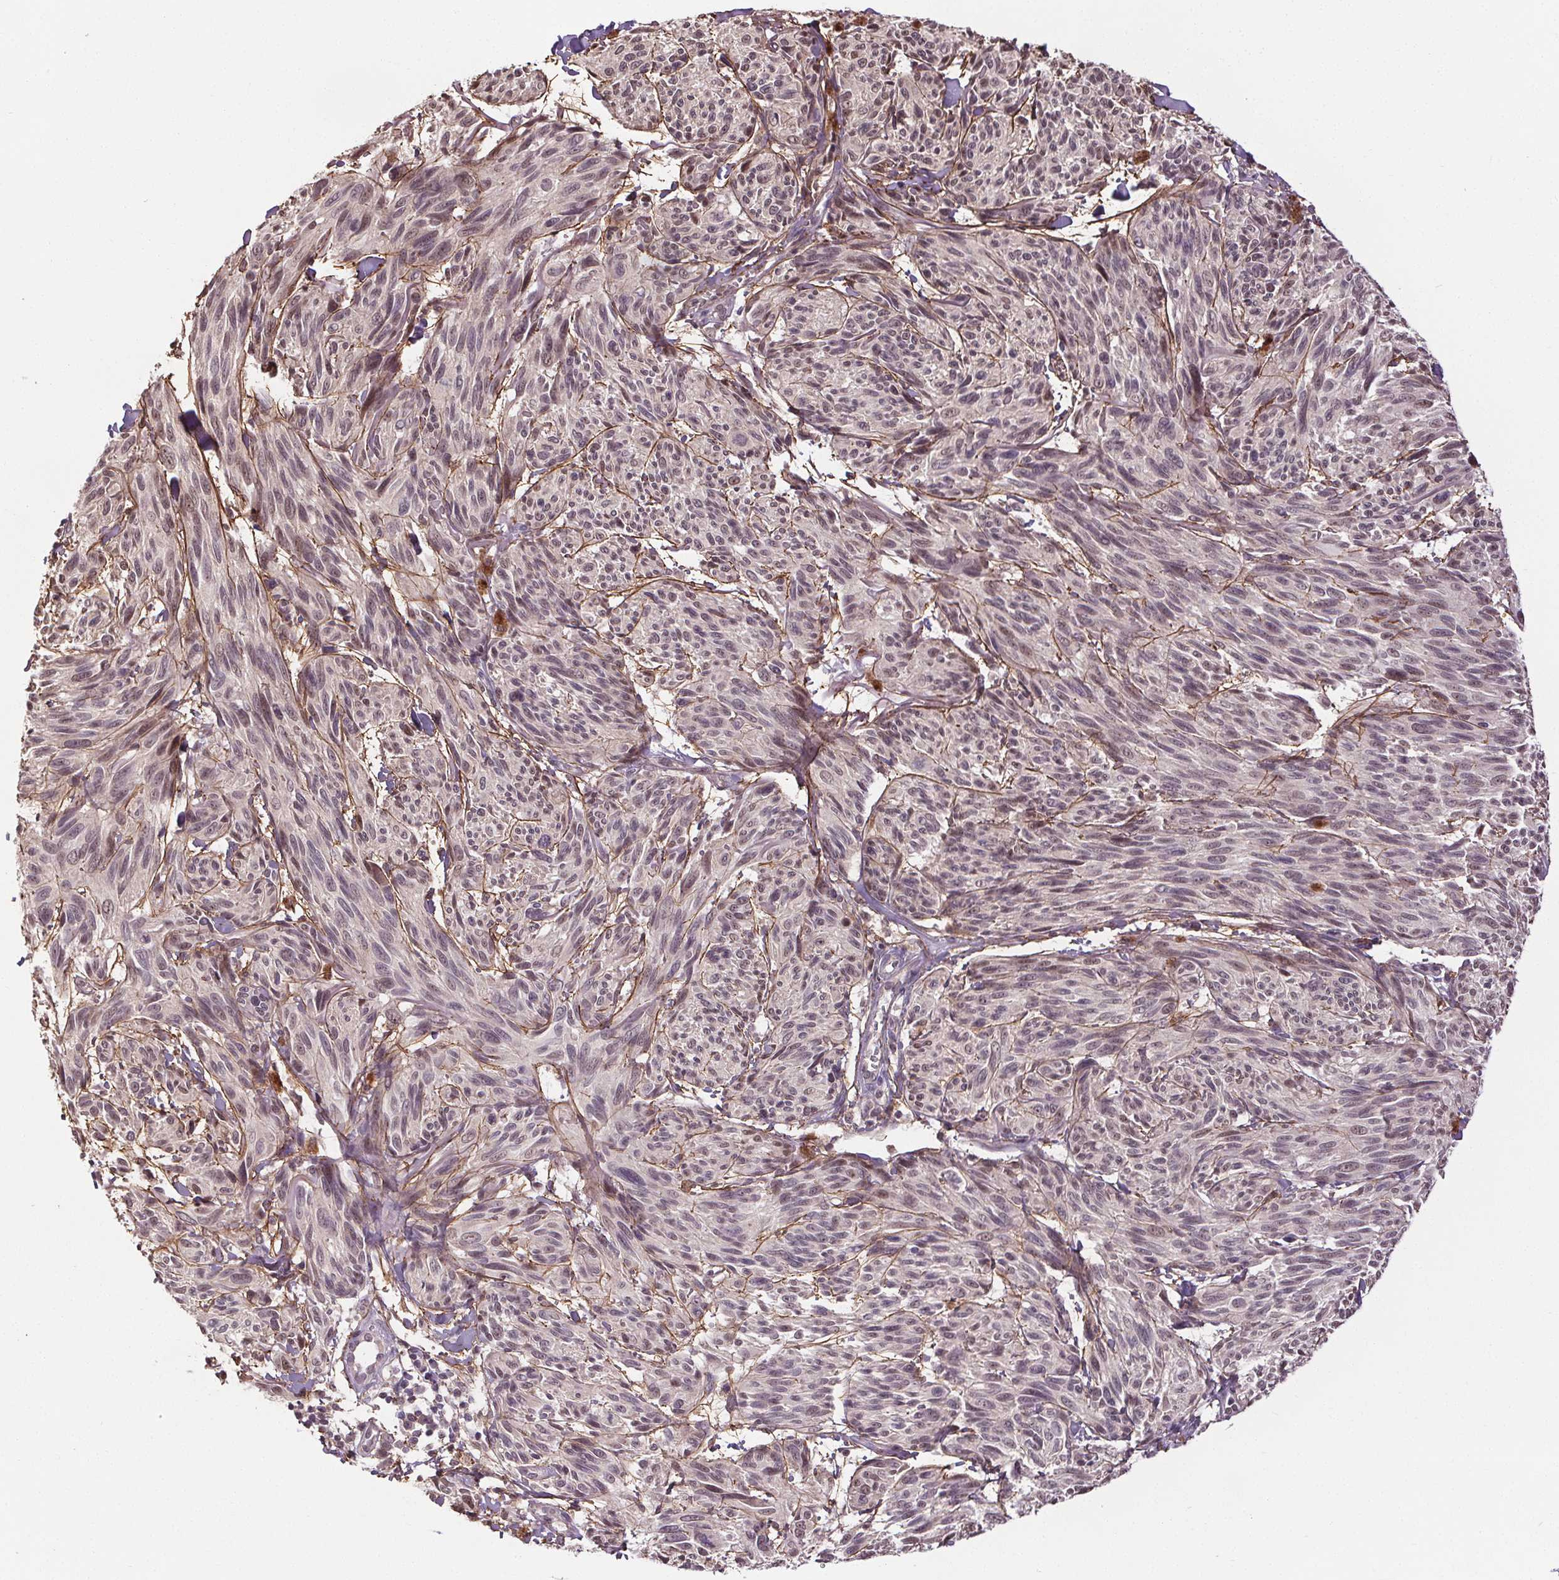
{"staining": {"intensity": "negative", "quantity": "none", "location": "none"}, "tissue": "melanoma", "cell_type": "Tumor cells", "image_type": "cancer", "snomed": [{"axis": "morphology", "description": "Malignant melanoma, NOS"}, {"axis": "topography", "description": "Skin"}], "caption": "A micrograph of human malignant melanoma is negative for staining in tumor cells.", "gene": "KIAA0232", "patient": {"sex": "male", "age": 79}}